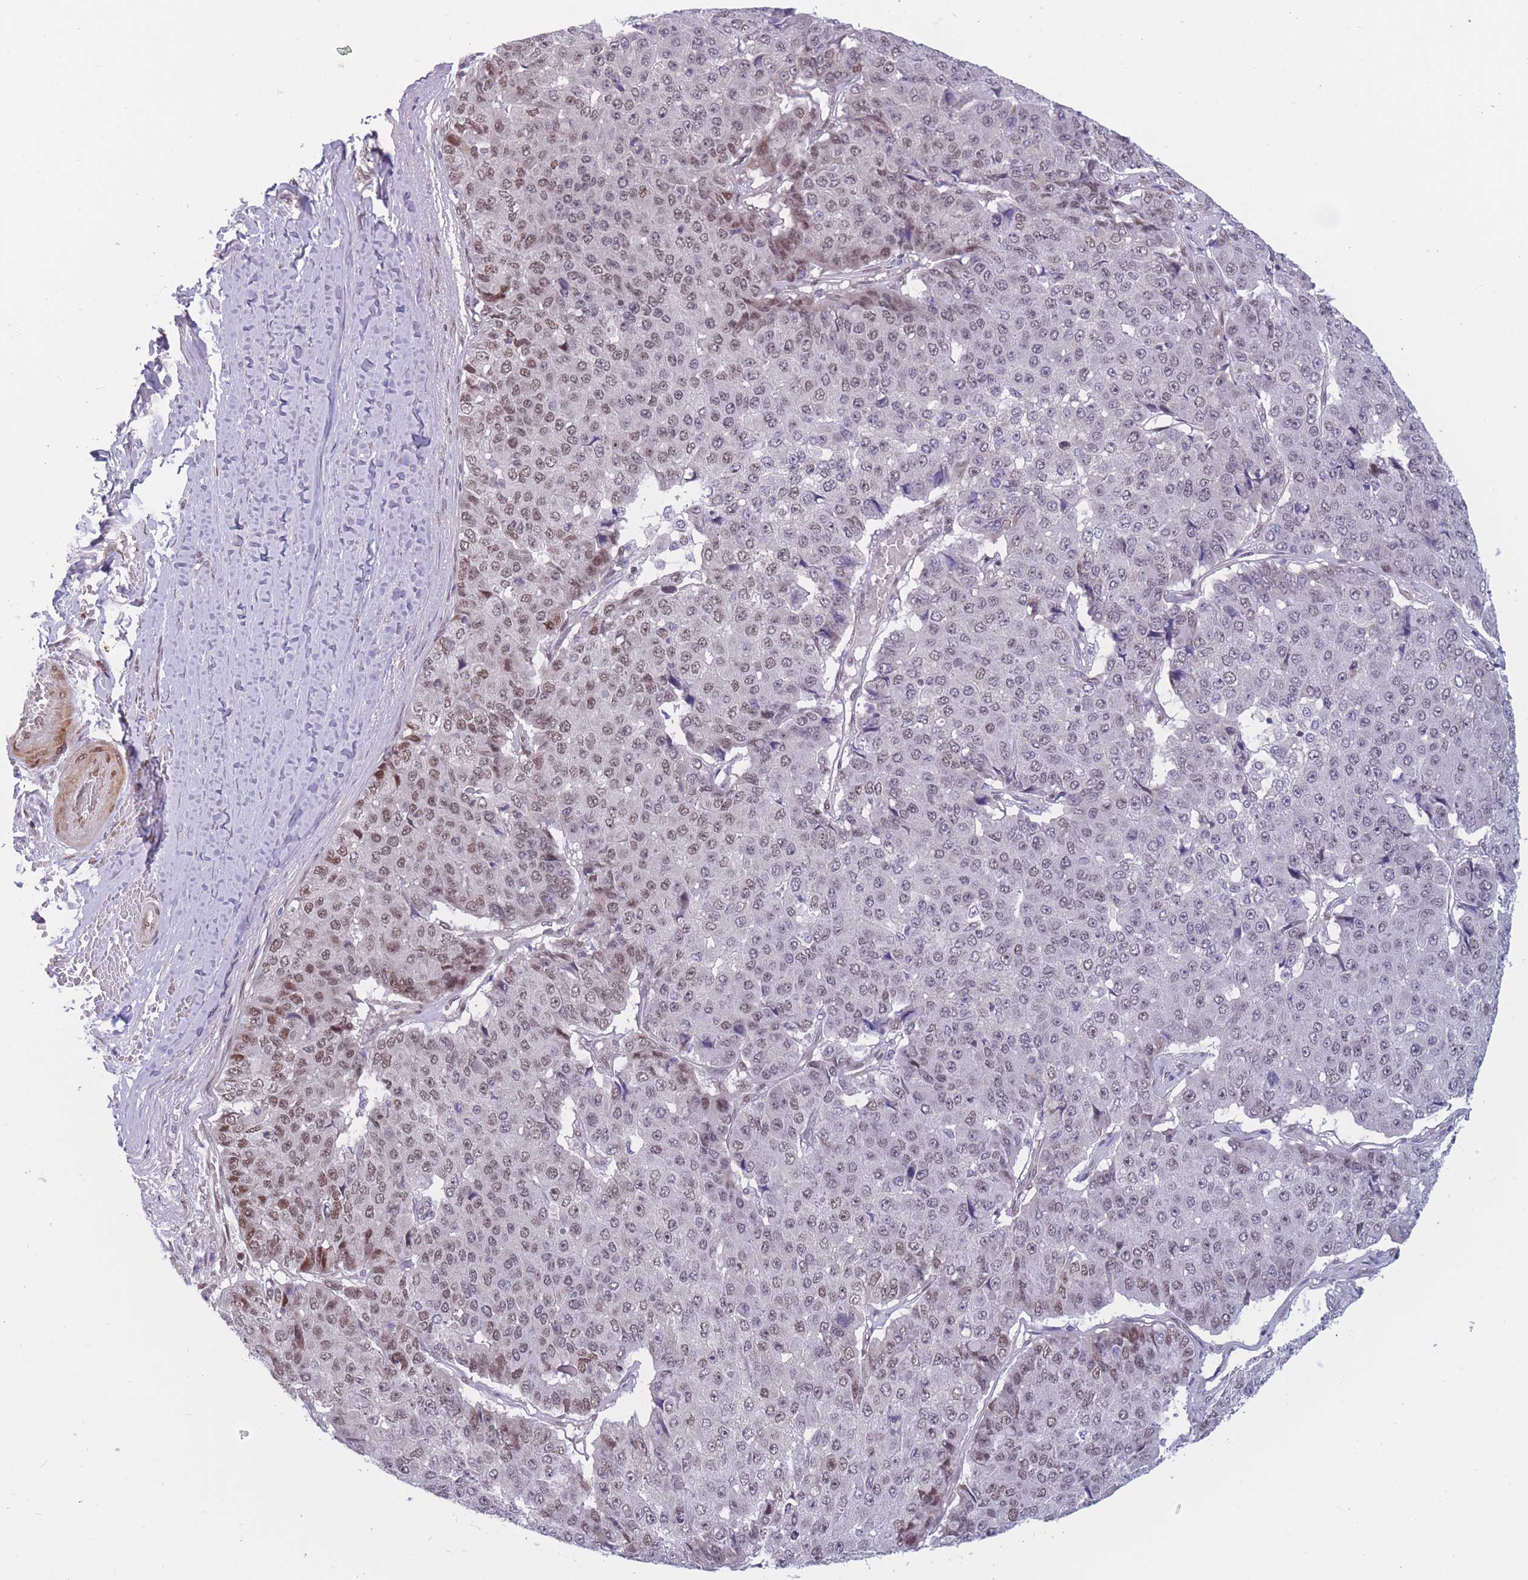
{"staining": {"intensity": "moderate", "quantity": "<25%", "location": "nuclear"}, "tissue": "pancreatic cancer", "cell_type": "Tumor cells", "image_type": "cancer", "snomed": [{"axis": "morphology", "description": "Adenocarcinoma, NOS"}, {"axis": "topography", "description": "Pancreas"}], "caption": "Moderate nuclear staining for a protein is seen in about <25% of tumor cells of adenocarcinoma (pancreatic) using IHC.", "gene": "BCL9L", "patient": {"sex": "male", "age": 50}}